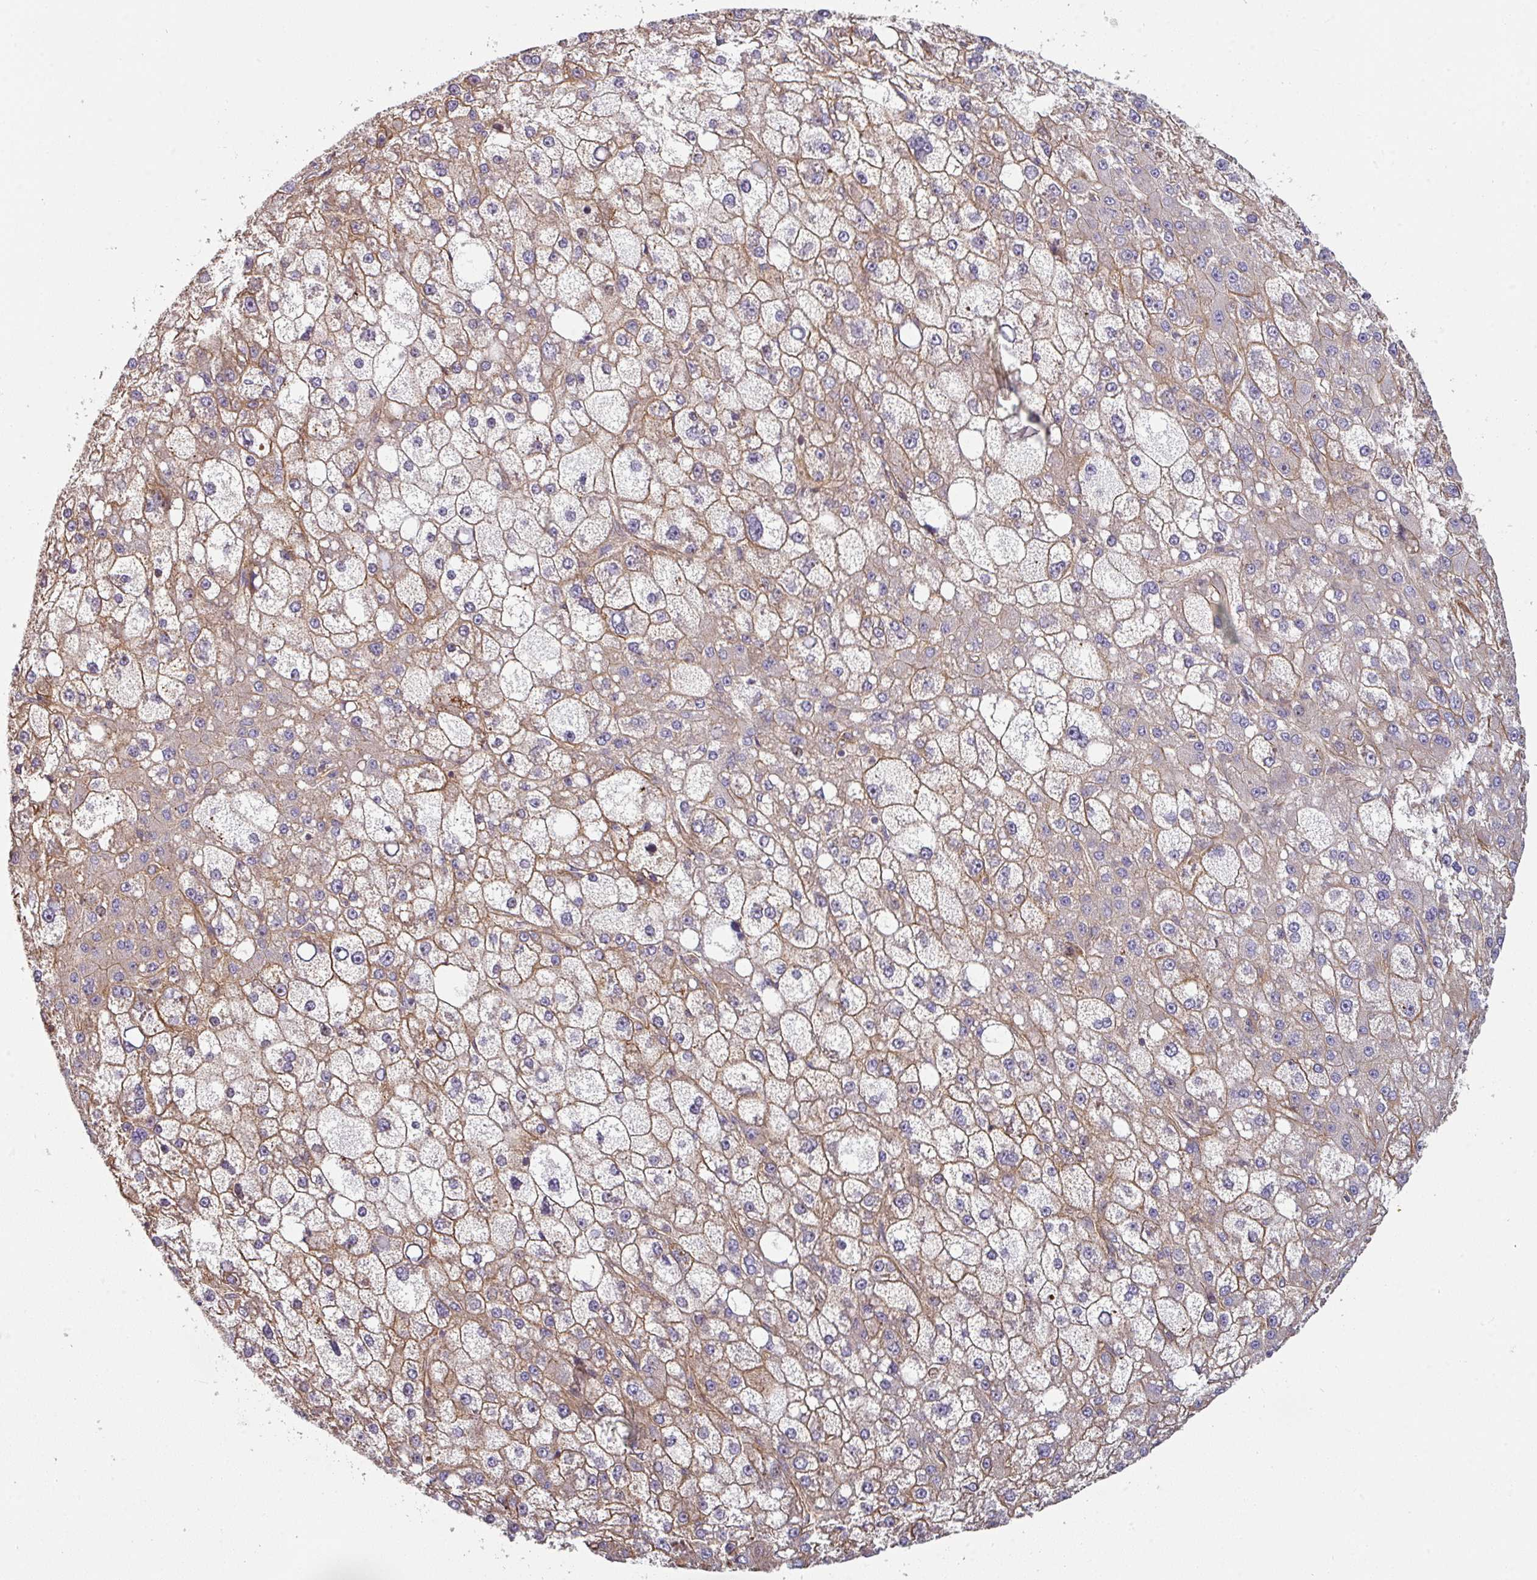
{"staining": {"intensity": "moderate", "quantity": ">75%", "location": "cytoplasmic/membranous"}, "tissue": "liver cancer", "cell_type": "Tumor cells", "image_type": "cancer", "snomed": [{"axis": "morphology", "description": "Carcinoma, Hepatocellular, NOS"}, {"axis": "topography", "description": "Liver"}], "caption": "Immunohistochemical staining of human liver cancer (hepatocellular carcinoma) reveals medium levels of moderate cytoplasmic/membranous positivity in approximately >75% of tumor cells. (IHC, brightfield microscopy, high magnification).", "gene": "CASP2", "patient": {"sex": "male", "age": 67}}